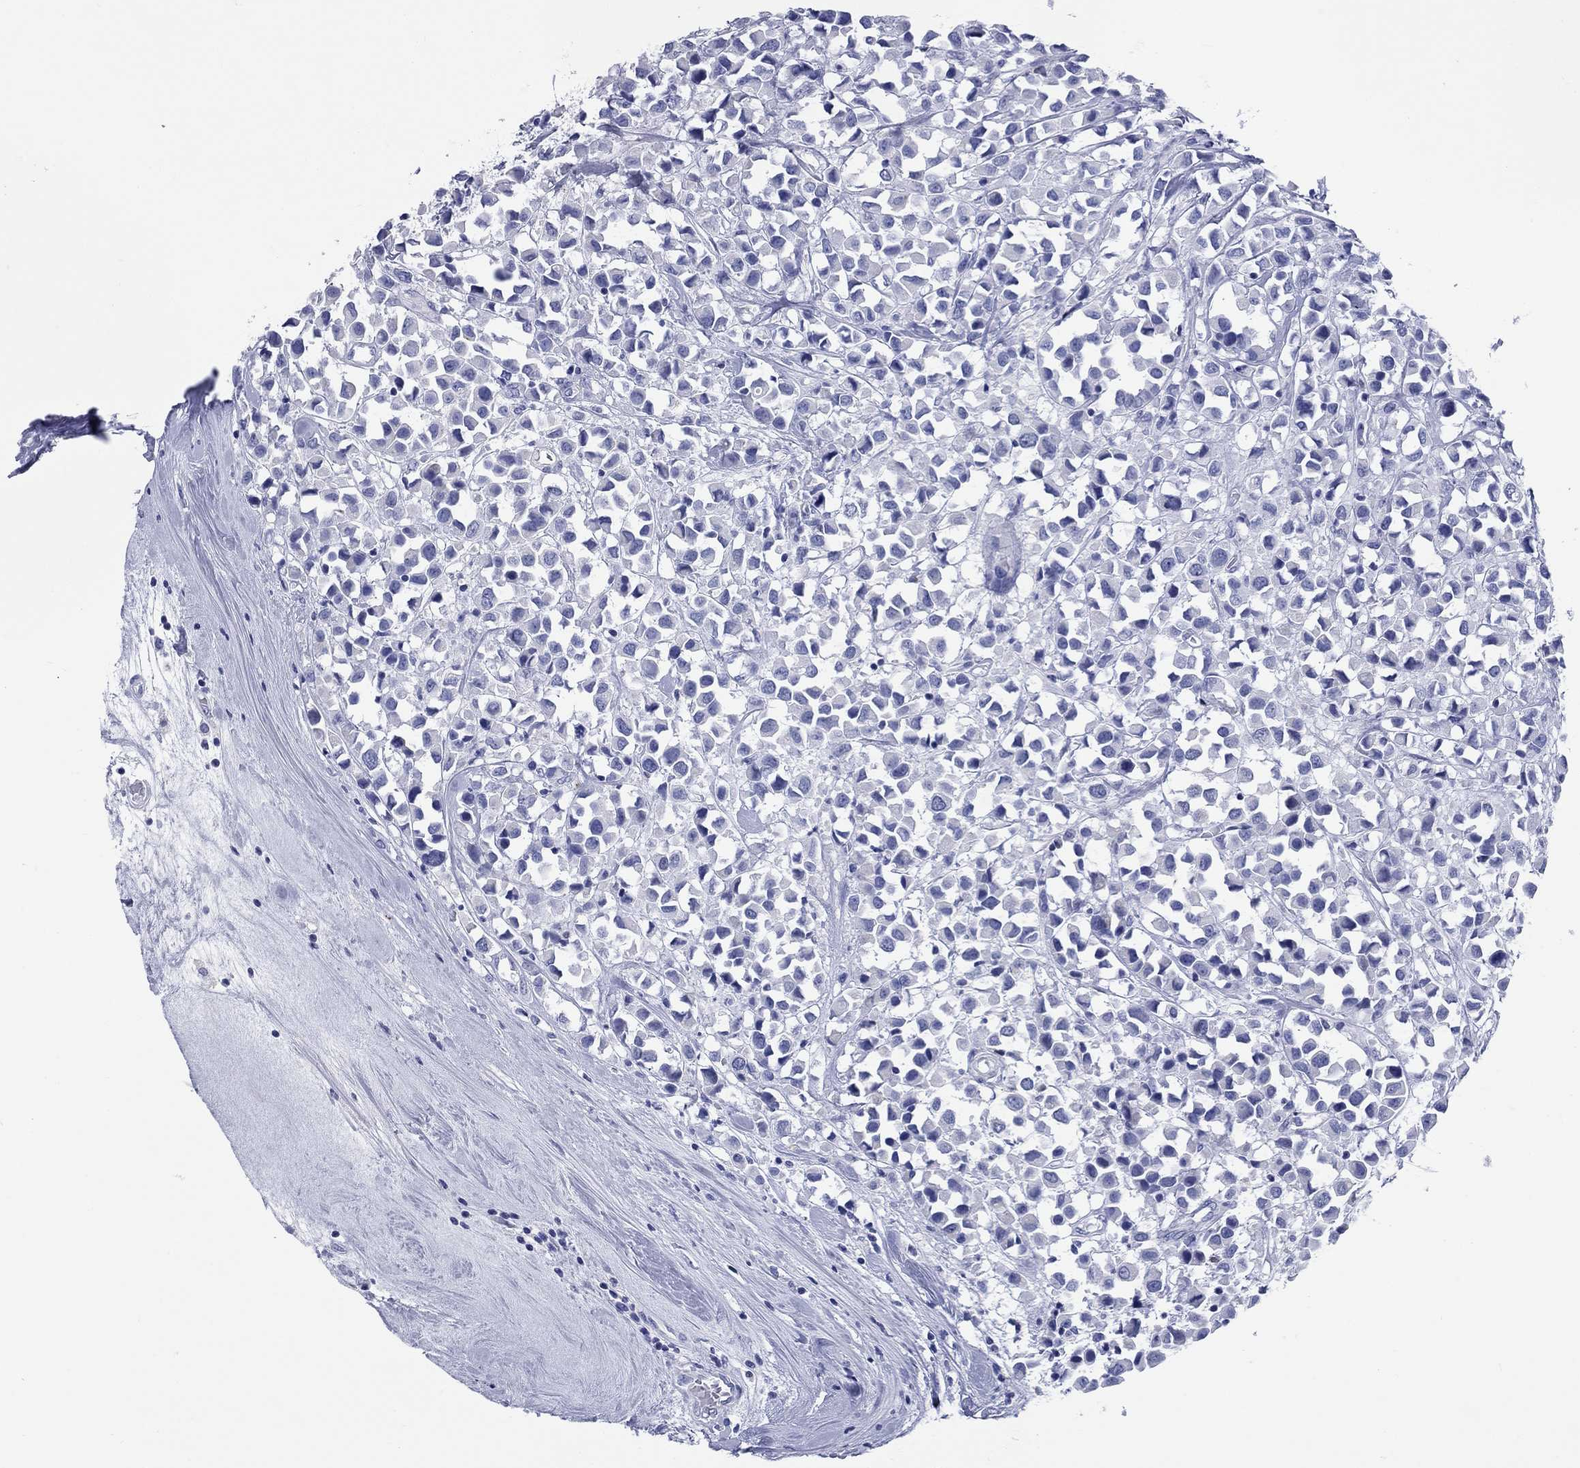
{"staining": {"intensity": "negative", "quantity": "none", "location": "none"}, "tissue": "breast cancer", "cell_type": "Tumor cells", "image_type": "cancer", "snomed": [{"axis": "morphology", "description": "Duct carcinoma"}, {"axis": "topography", "description": "Breast"}], "caption": "Immunohistochemistry of breast cancer reveals no staining in tumor cells.", "gene": "CCNA1", "patient": {"sex": "female", "age": 61}}